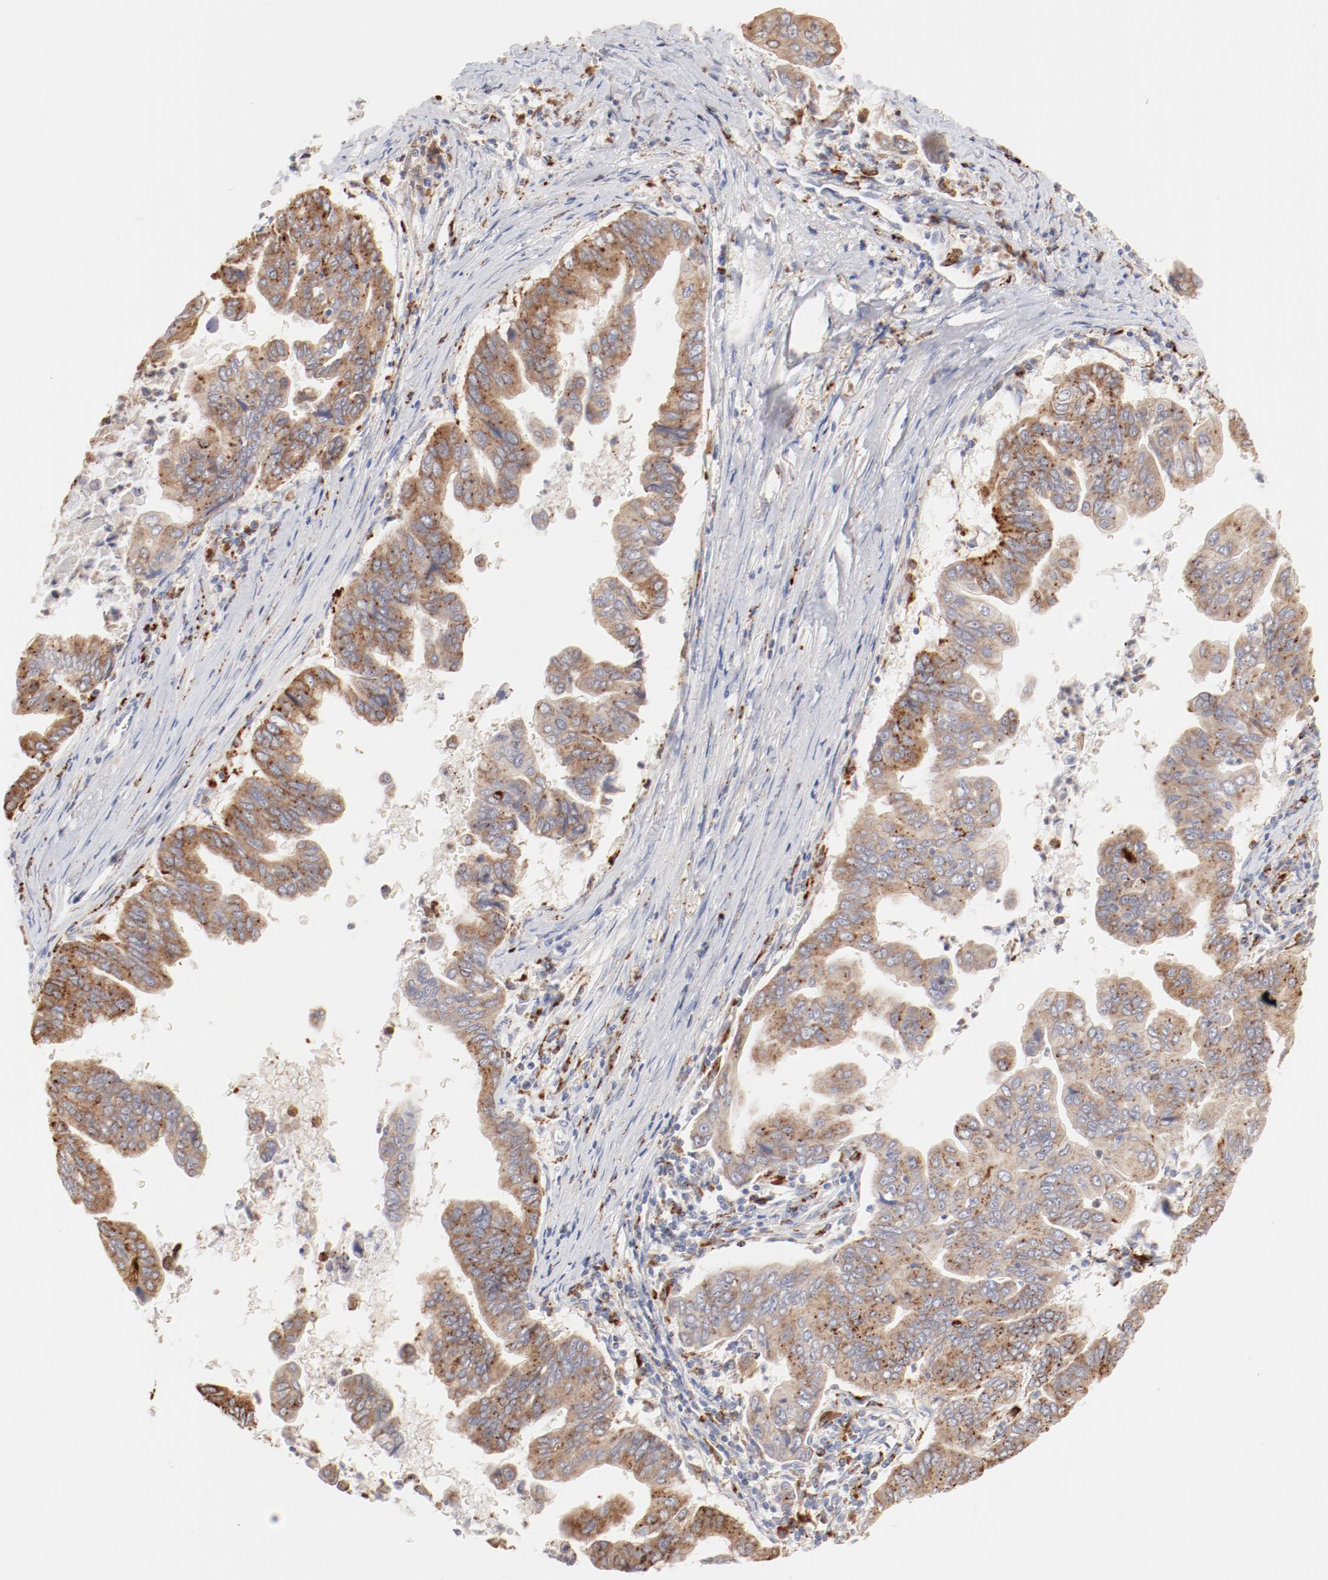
{"staining": {"intensity": "moderate", "quantity": ">75%", "location": "cytoplasmic/membranous"}, "tissue": "stomach cancer", "cell_type": "Tumor cells", "image_type": "cancer", "snomed": [{"axis": "morphology", "description": "Adenocarcinoma, NOS"}, {"axis": "topography", "description": "Stomach, upper"}], "caption": "Stomach cancer (adenocarcinoma) stained for a protein (brown) demonstrates moderate cytoplasmic/membranous positive staining in approximately >75% of tumor cells.", "gene": "CTSH", "patient": {"sex": "male", "age": 80}}